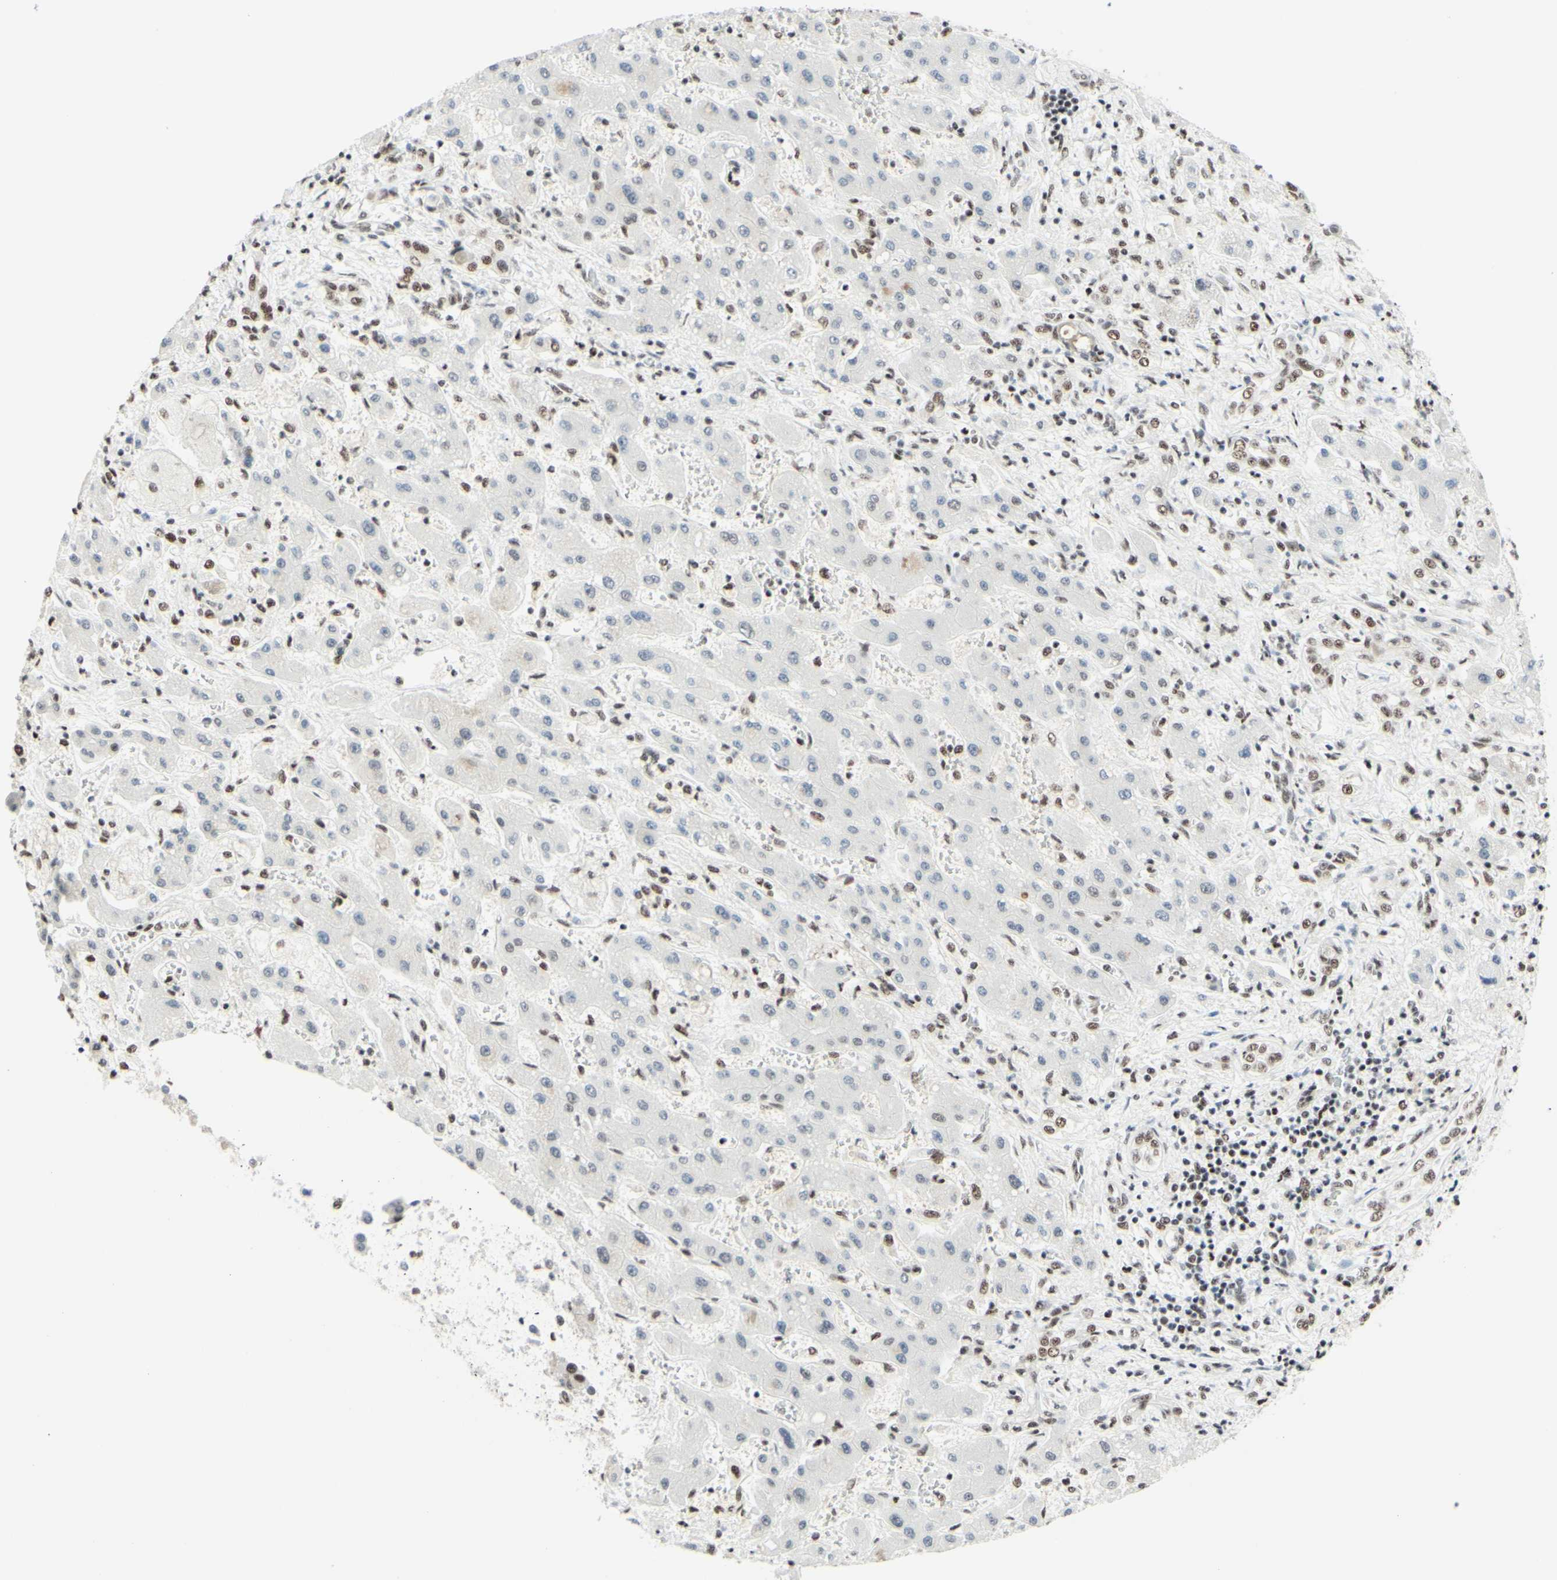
{"staining": {"intensity": "weak", "quantity": ">75%", "location": "nuclear"}, "tissue": "liver cancer", "cell_type": "Tumor cells", "image_type": "cancer", "snomed": [{"axis": "morphology", "description": "Cholangiocarcinoma"}, {"axis": "topography", "description": "Liver"}], "caption": "A low amount of weak nuclear positivity is identified in approximately >75% of tumor cells in liver cholangiocarcinoma tissue. (brown staining indicates protein expression, while blue staining denotes nuclei).", "gene": "WTAP", "patient": {"sex": "male", "age": 50}}